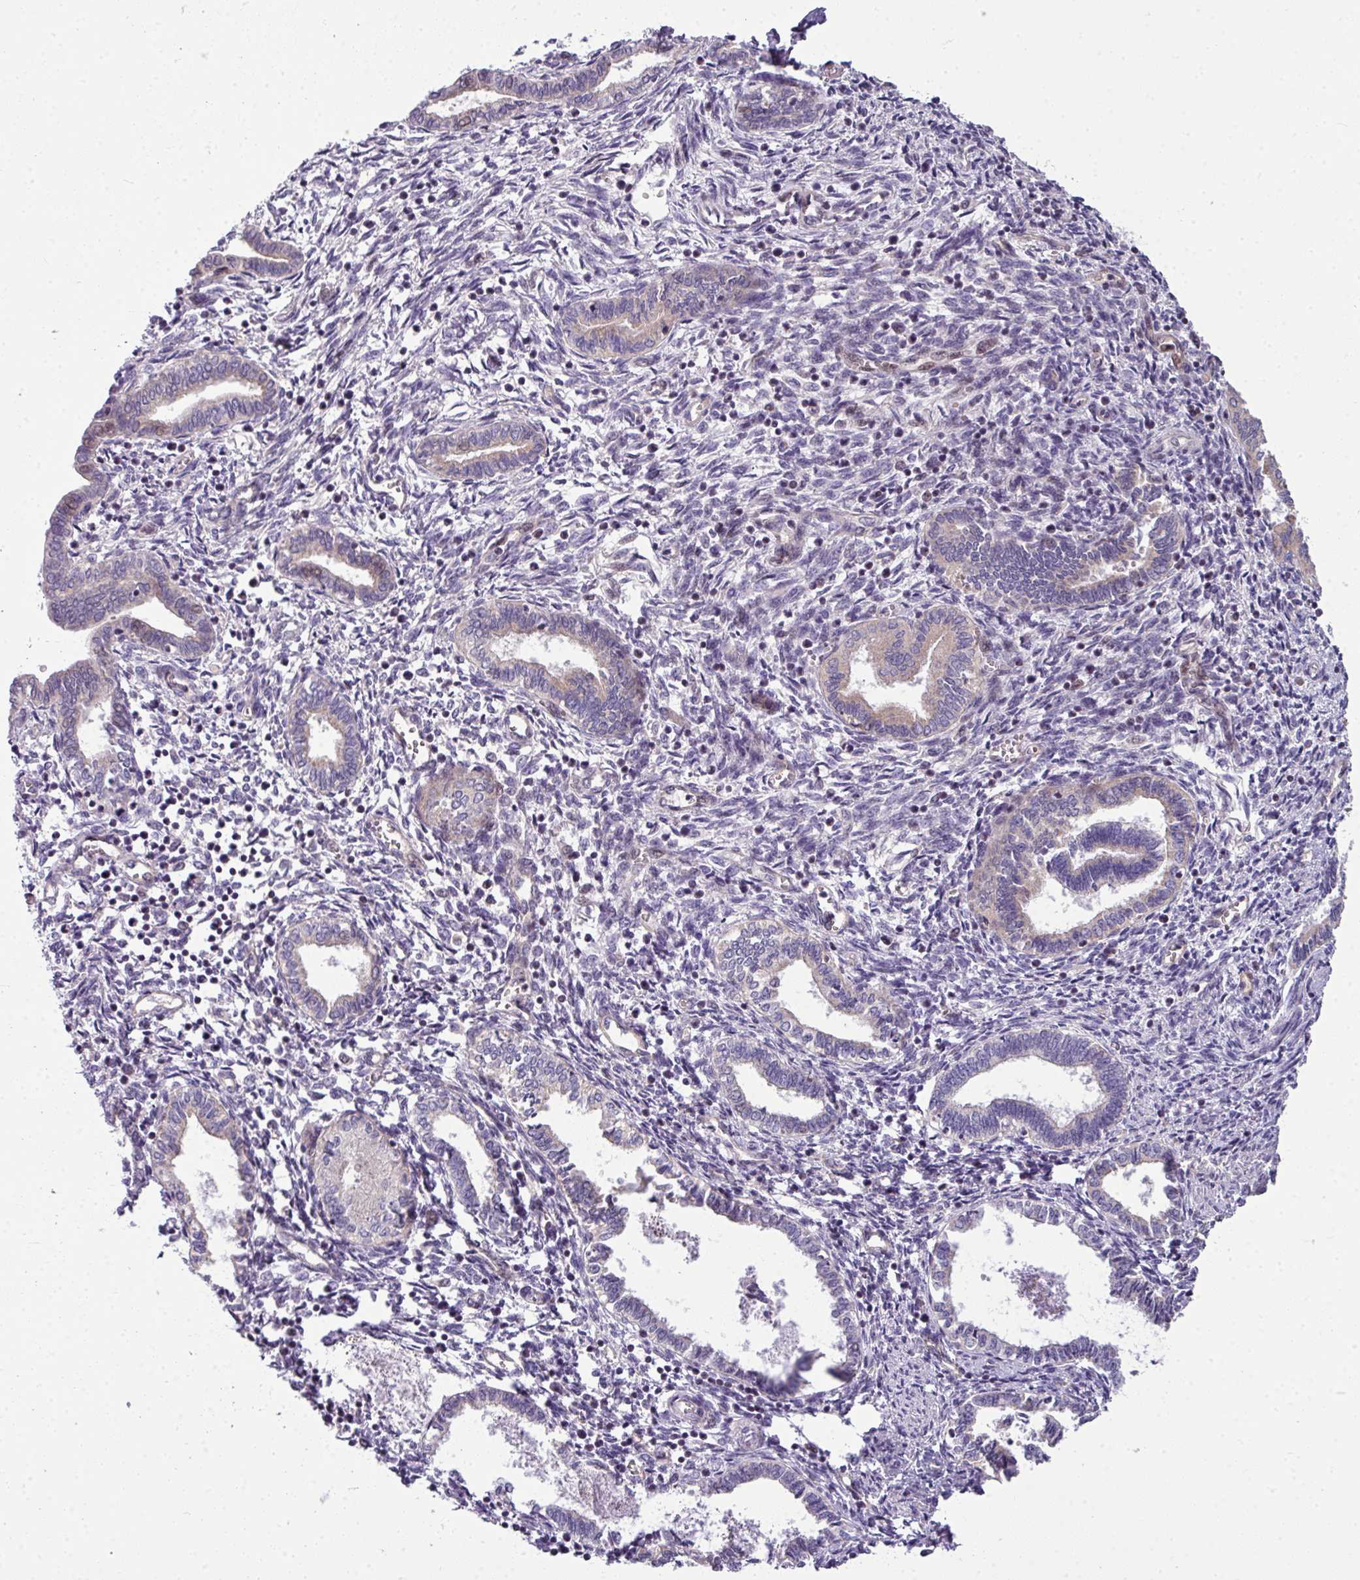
{"staining": {"intensity": "negative", "quantity": "none", "location": "none"}, "tissue": "endometrium", "cell_type": "Cells in endometrial stroma", "image_type": "normal", "snomed": [{"axis": "morphology", "description": "Normal tissue, NOS"}, {"axis": "topography", "description": "Endometrium"}], "caption": "High power microscopy micrograph of an immunohistochemistry (IHC) micrograph of unremarkable endometrium, revealing no significant staining in cells in endometrial stroma.", "gene": "STAT5A", "patient": {"sex": "female", "age": 37}}